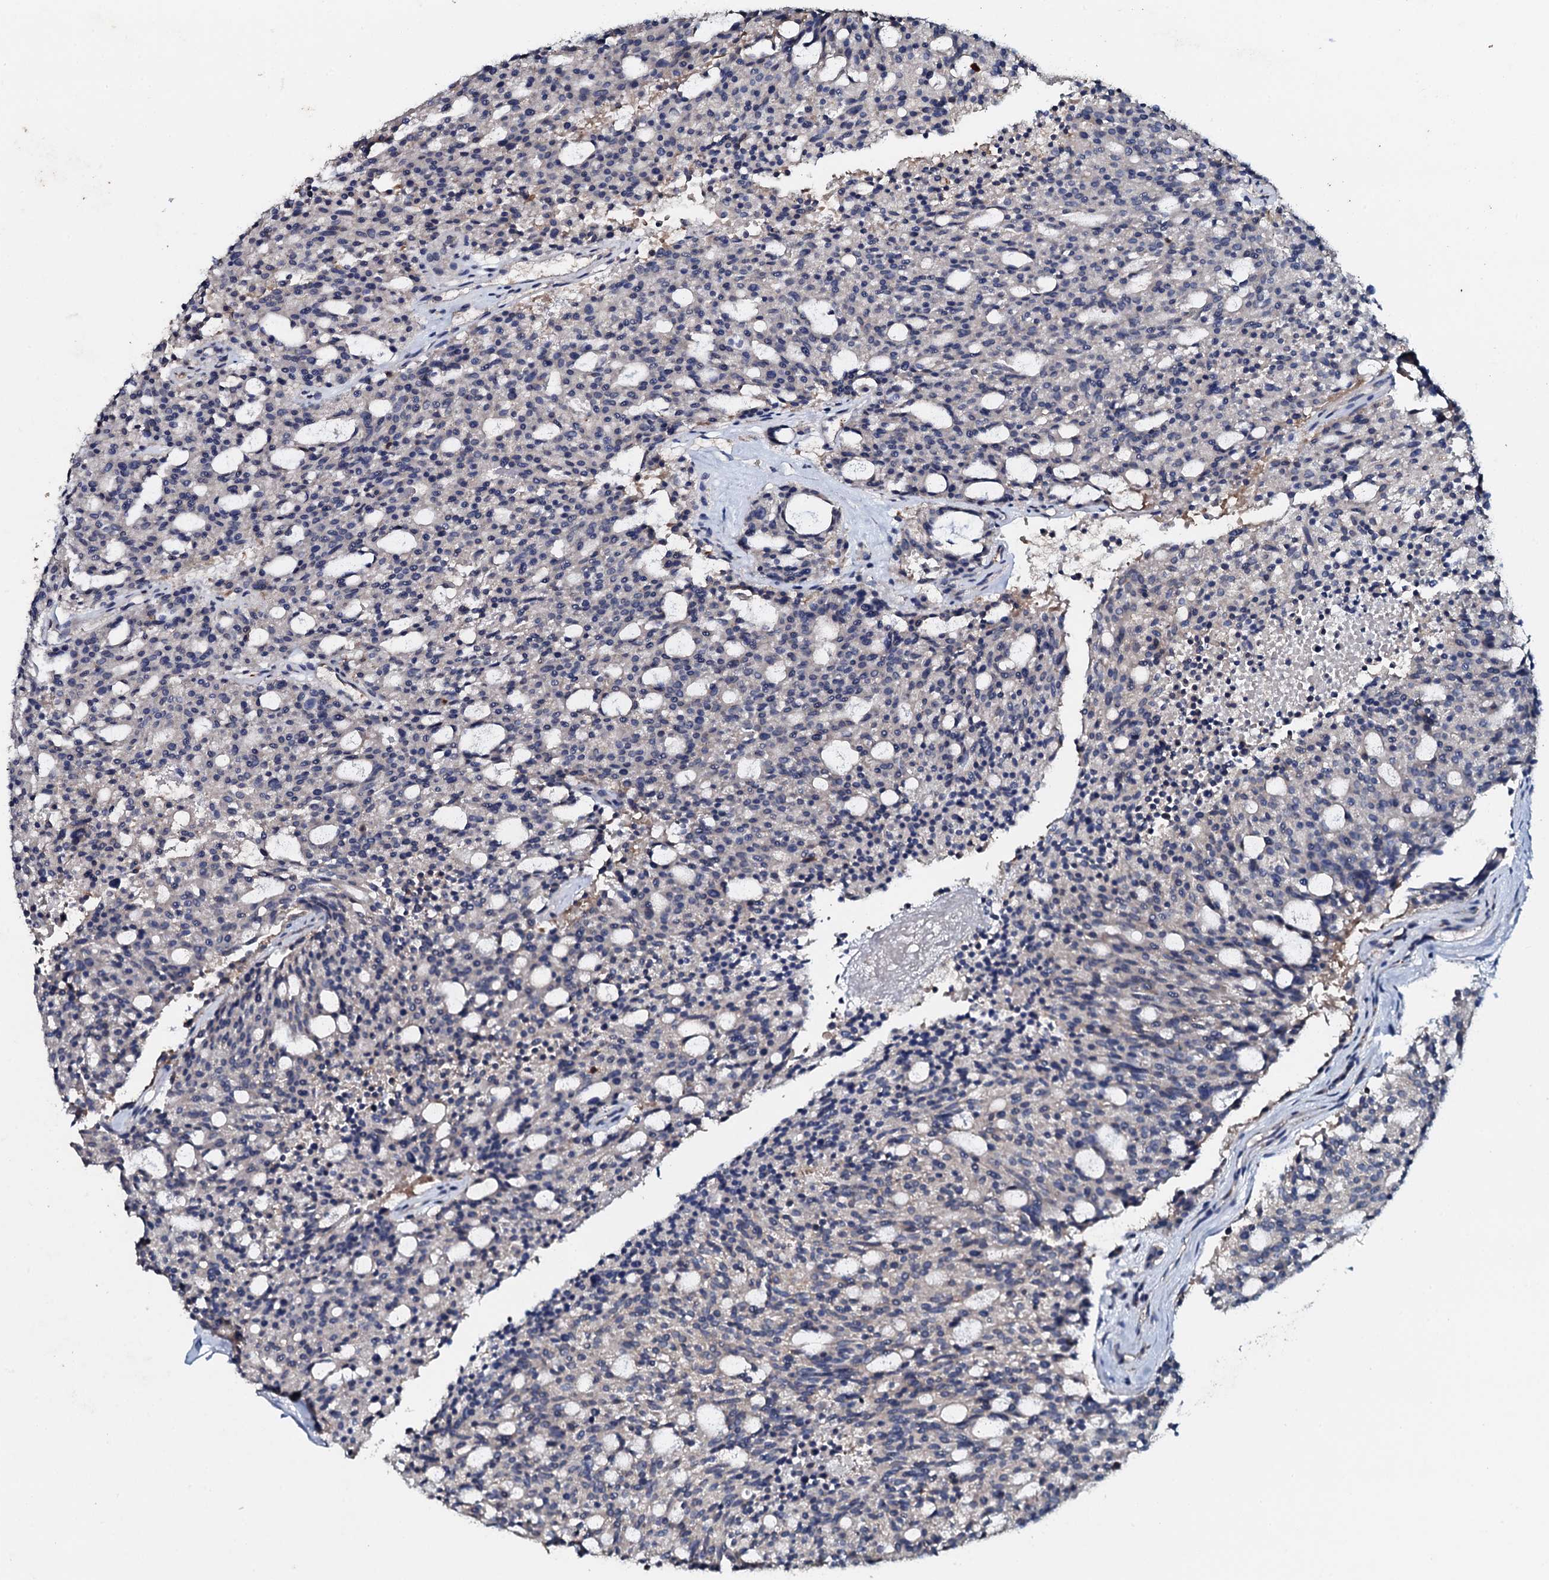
{"staining": {"intensity": "negative", "quantity": "none", "location": "none"}, "tissue": "carcinoid", "cell_type": "Tumor cells", "image_type": "cancer", "snomed": [{"axis": "morphology", "description": "Carcinoid, malignant, NOS"}, {"axis": "topography", "description": "Pancreas"}], "caption": "Carcinoid (malignant) stained for a protein using IHC demonstrates no positivity tumor cells.", "gene": "GRK2", "patient": {"sex": "female", "age": 54}}